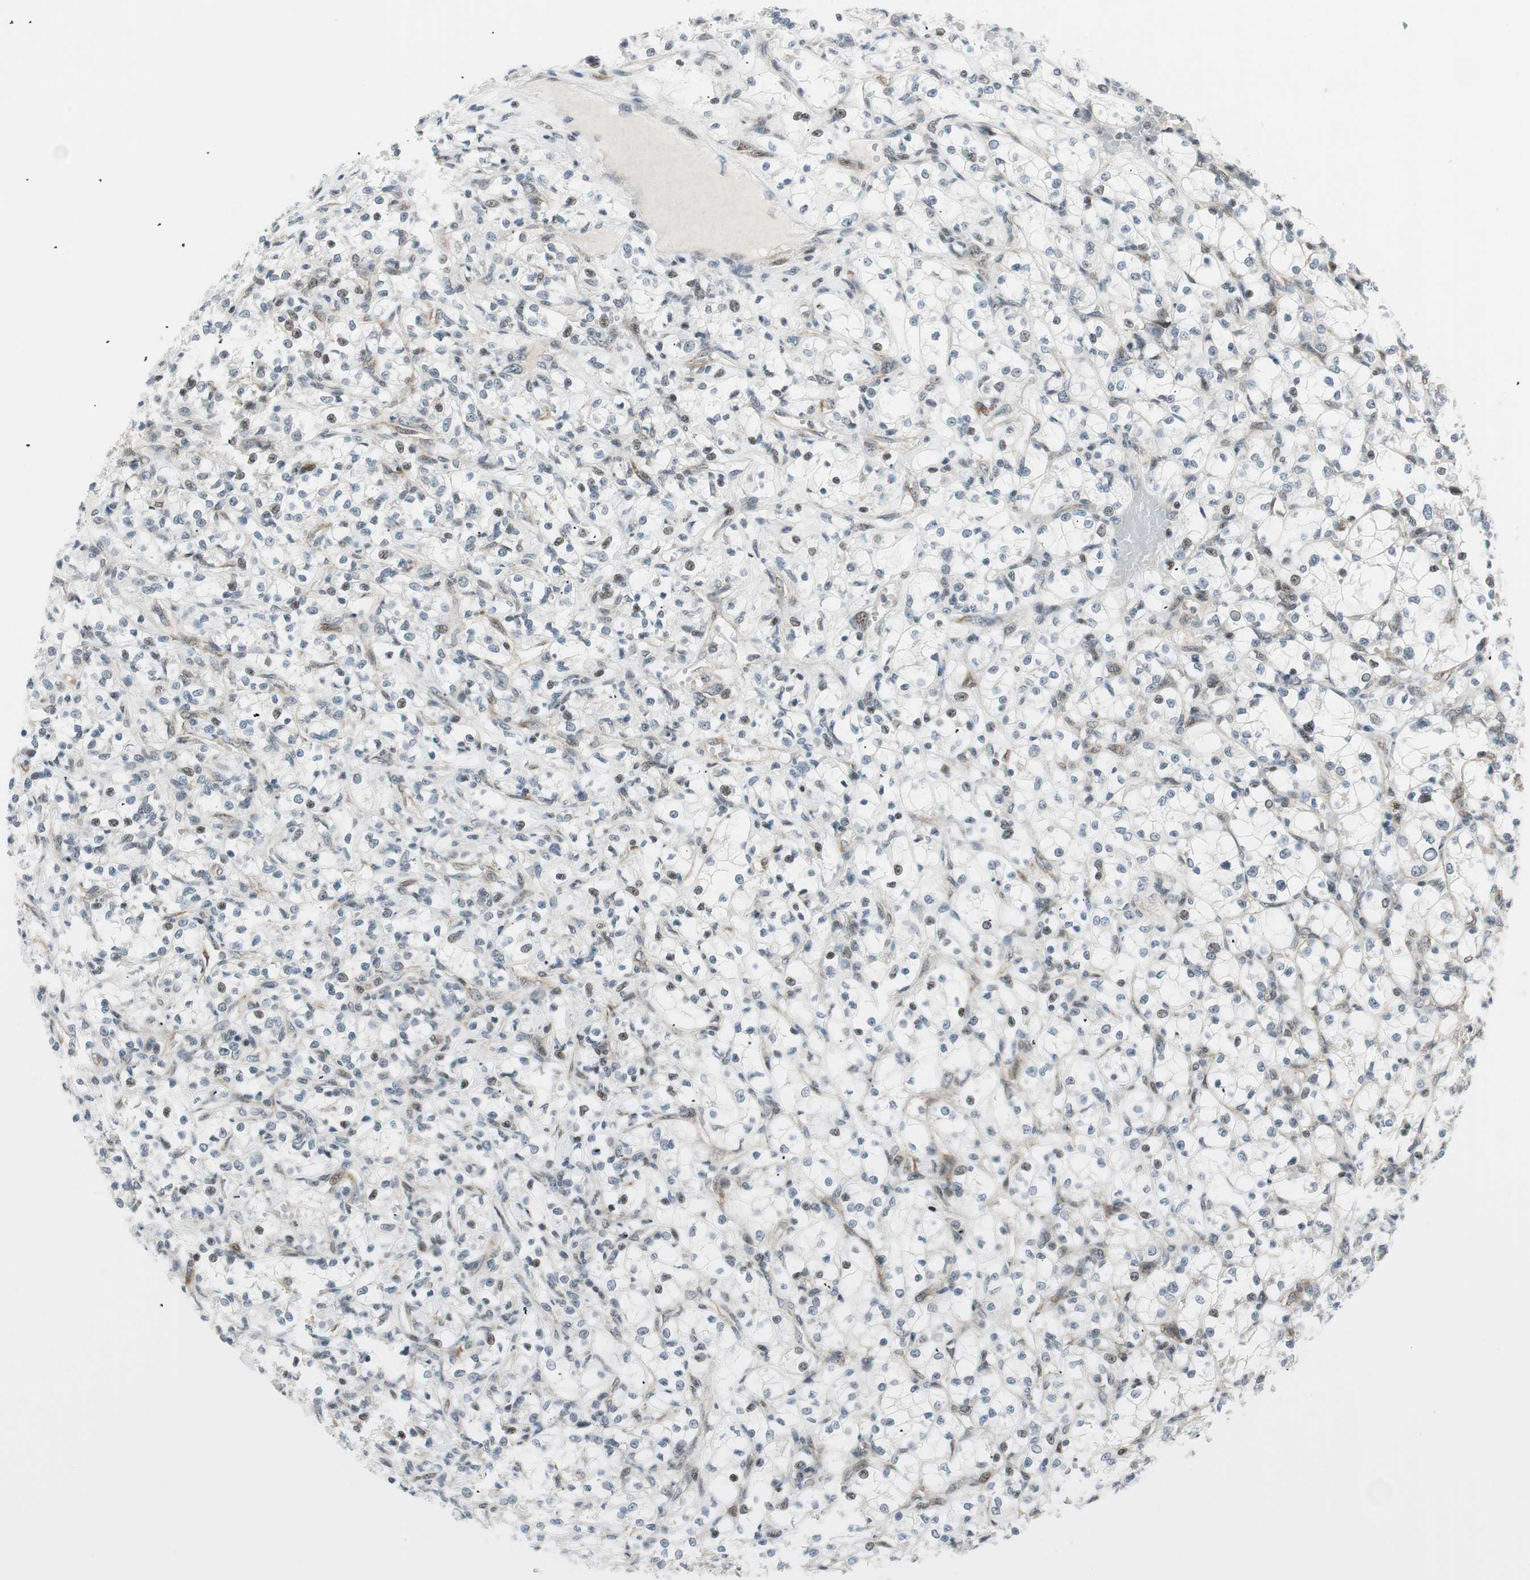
{"staining": {"intensity": "negative", "quantity": "none", "location": "none"}, "tissue": "renal cancer", "cell_type": "Tumor cells", "image_type": "cancer", "snomed": [{"axis": "morphology", "description": "Adenocarcinoma, NOS"}, {"axis": "topography", "description": "Kidney"}], "caption": "This is an IHC photomicrograph of human renal adenocarcinoma. There is no staining in tumor cells.", "gene": "TPT1", "patient": {"sex": "female", "age": 69}}